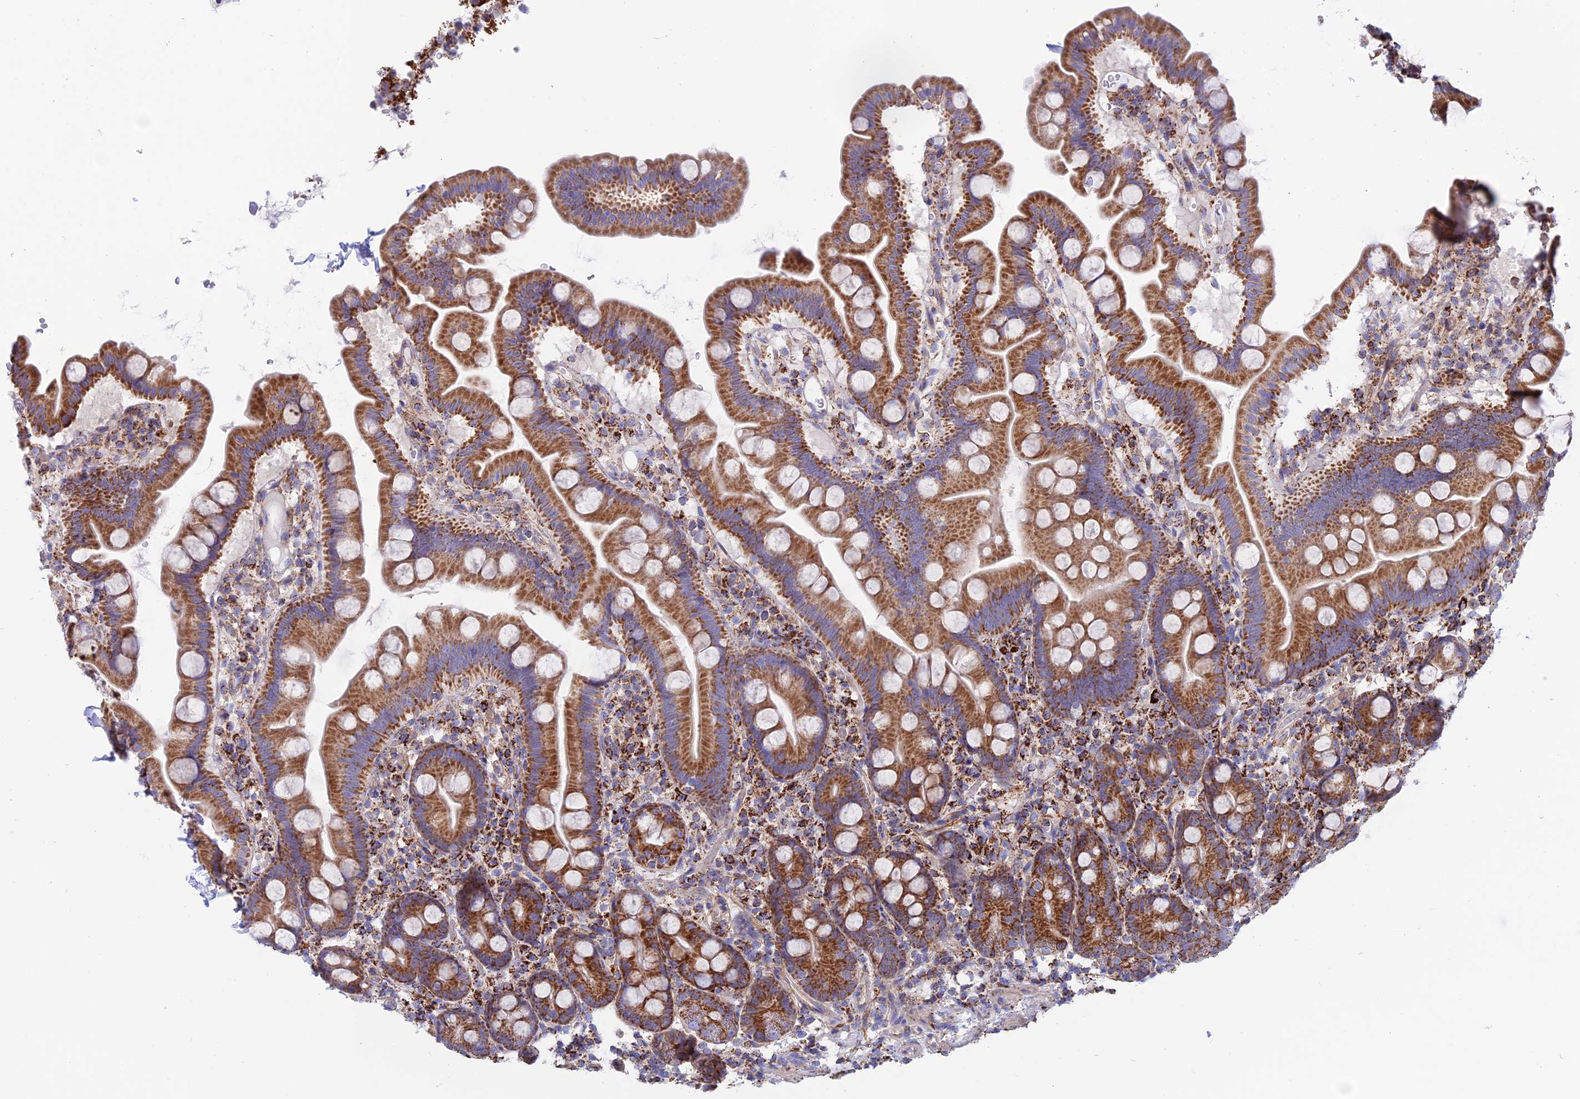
{"staining": {"intensity": "strong", "quantity": "25%-75%", "location": "cytoplasmic/membranous"}, "tissue": "small intestine", "cell_type": "Glandular cells", "image_type": "normal", "snomed": [{"axis": "morphology", "description": "Normal tissue, NOS"}, {"axis": "topography", "description": "Small intestine"}], "caption": "Protein staining of normal small intestine exhibits strong cytoplasmic/membranous positivity in about 25%-75% of glandular cells. (Stains: DAB in brown, nuclei in blue, Microscopy: brightfield microscopy at high magnification).", "gene": "GCDH", "patient": {"sex": "female", "age": 68}}